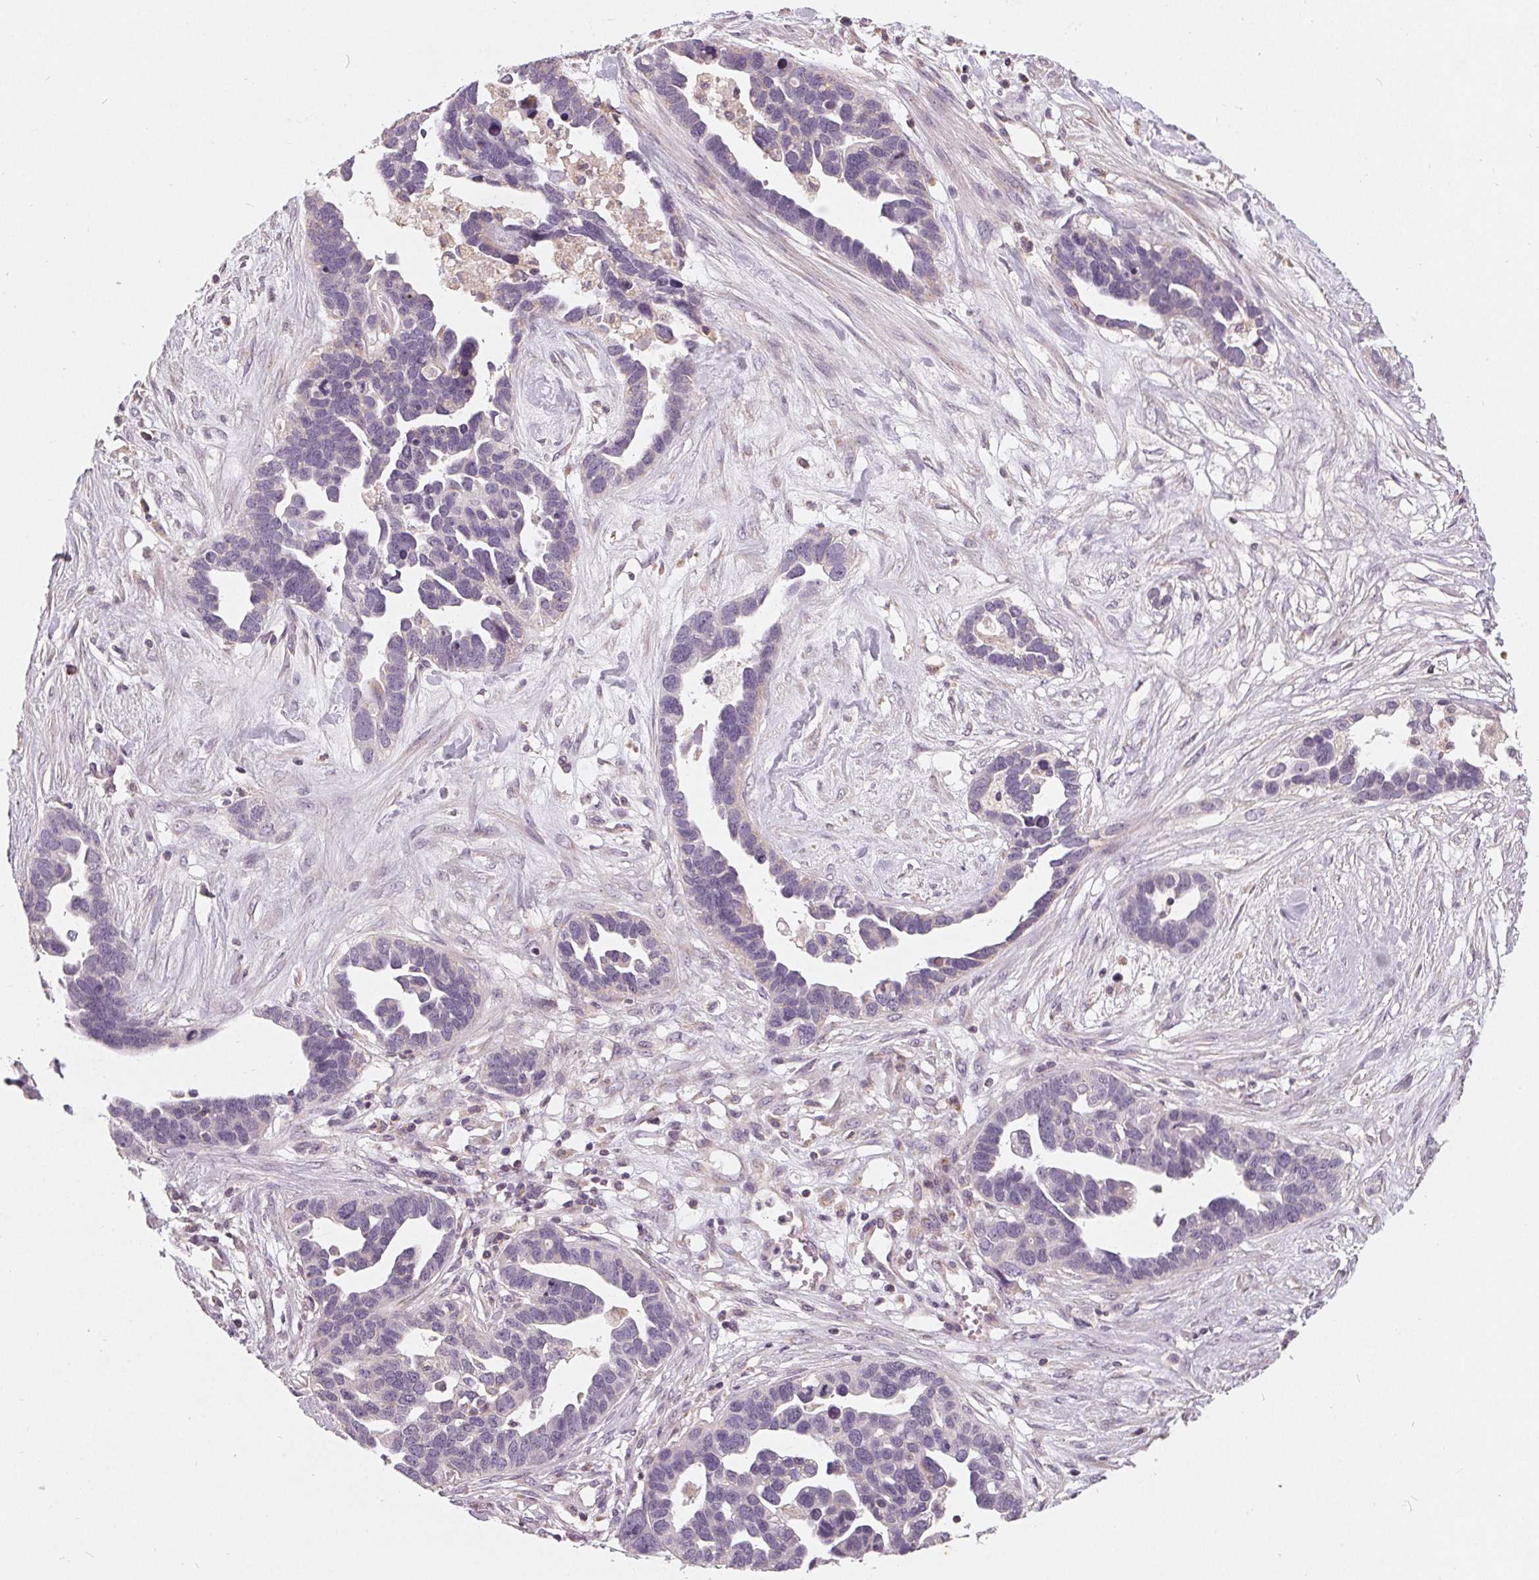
{"staining": {"intensity": "negative", "quantity": "none", "location": "none"}, "tissue": "ovarian cancer", "cell_type": "Tumor cells", "image_type": "cancer", "snomed": [{"axis": "morphology", "description": "Cystadenocarcinoma, serous, NOS"}, {"axis": "topography", "description": "Ovary"}], "caption": "This histopathology image is of serous cystadenocarcinoma (ovarian) stained with immunohistochemistry to label a protein in brown with the nuclei are counter-stained blue. There is no positivity in tumor cells. (DAB immunohistochemistry (IHC) with hematoxylin counter stain).", "gene": "TRIM60", "patient": {"sex": "female", "age": 54}}